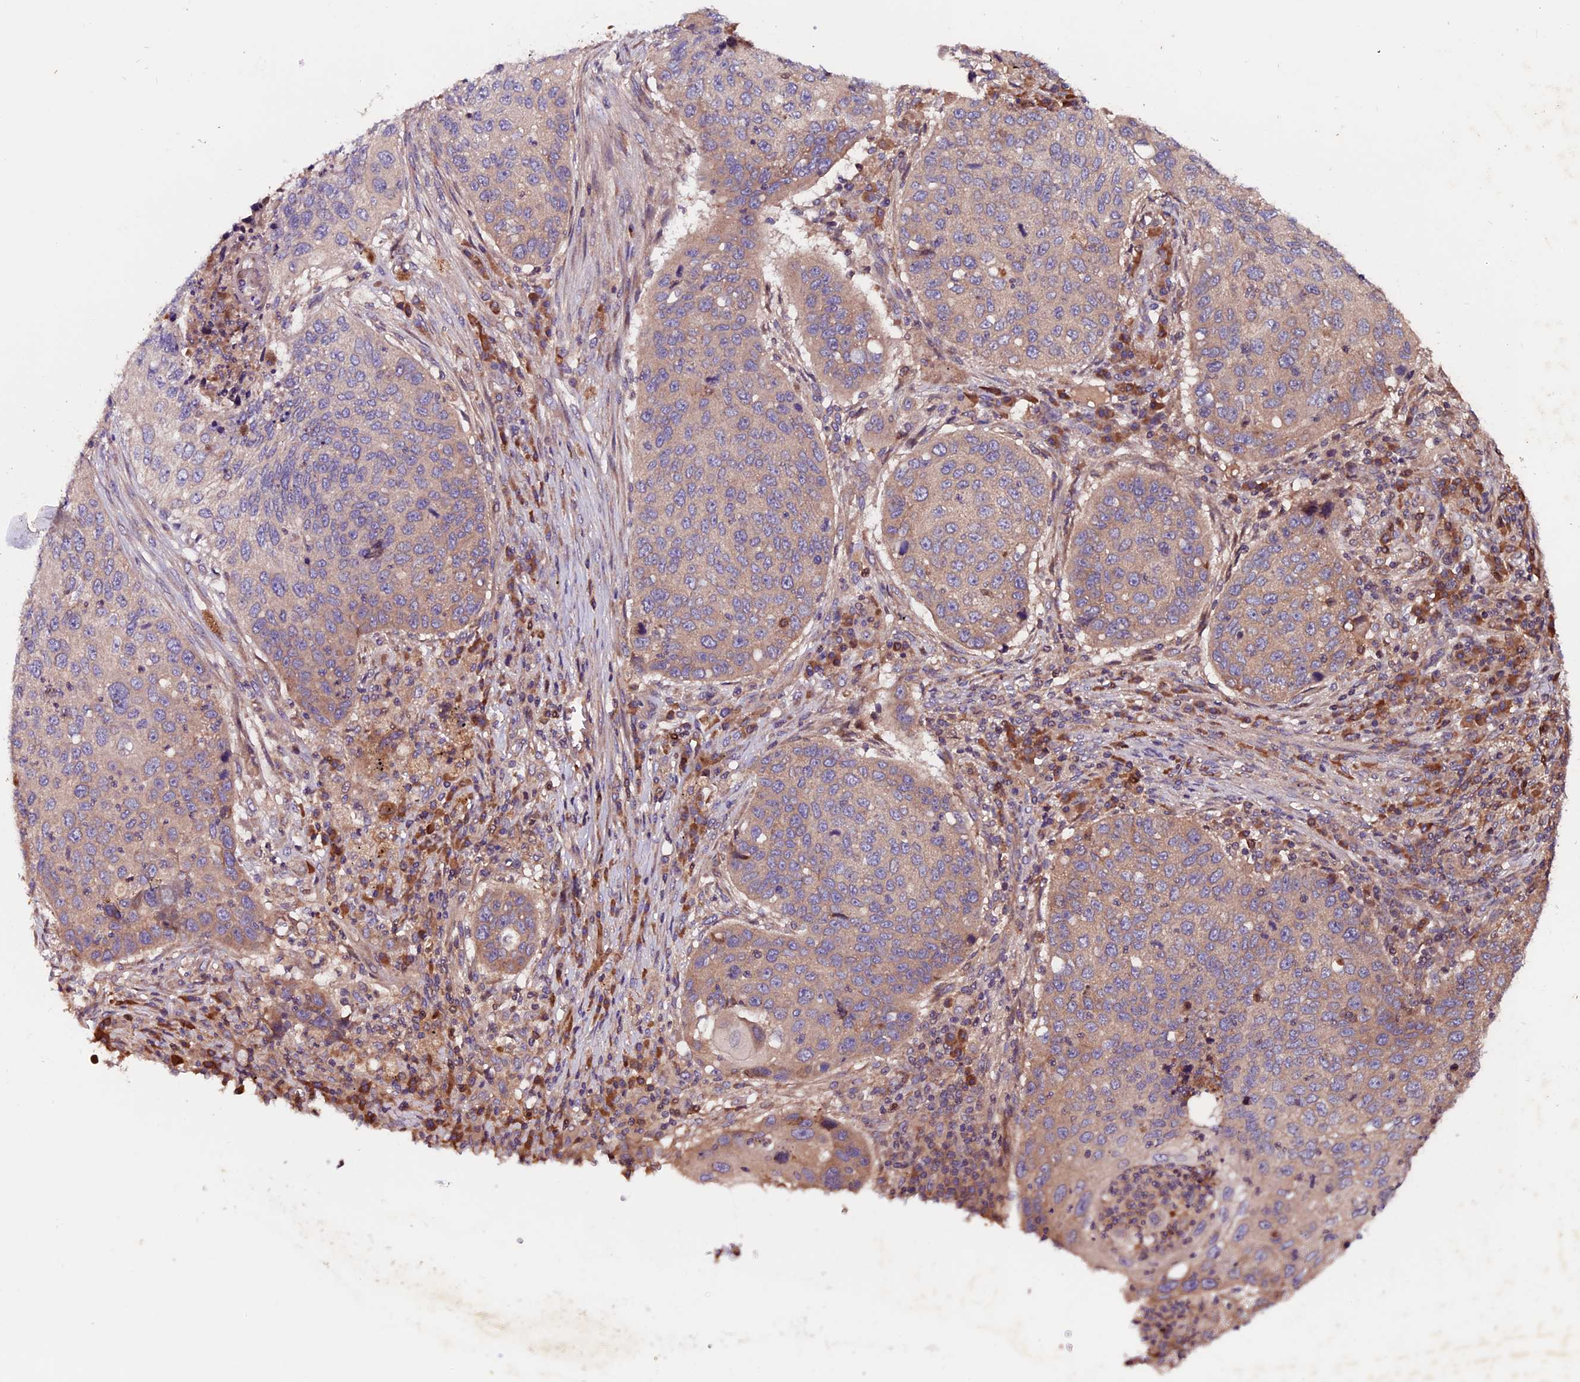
{"staining": {"intensity": "weak", "quantity": "<25%", "location": "cytoplasmic/membranous"}, "tissue": "lung cancer", "cell_type": "Tumor cells", "image_type": "cancer", "snomed": [{"axis": "morphology", "description": "Squamous cell carcinoma, NOS"}, {"axis": "topography", "description": "Lung"}], "caption": "IHC histopathology image of neoplastic tissue: squamous cell carcinoma (lung) stained with DAB exhibits no significant protein positivity in tumor cells.", "gene": "ZNF598", "patient": {"sex": "female", "age": 63}}